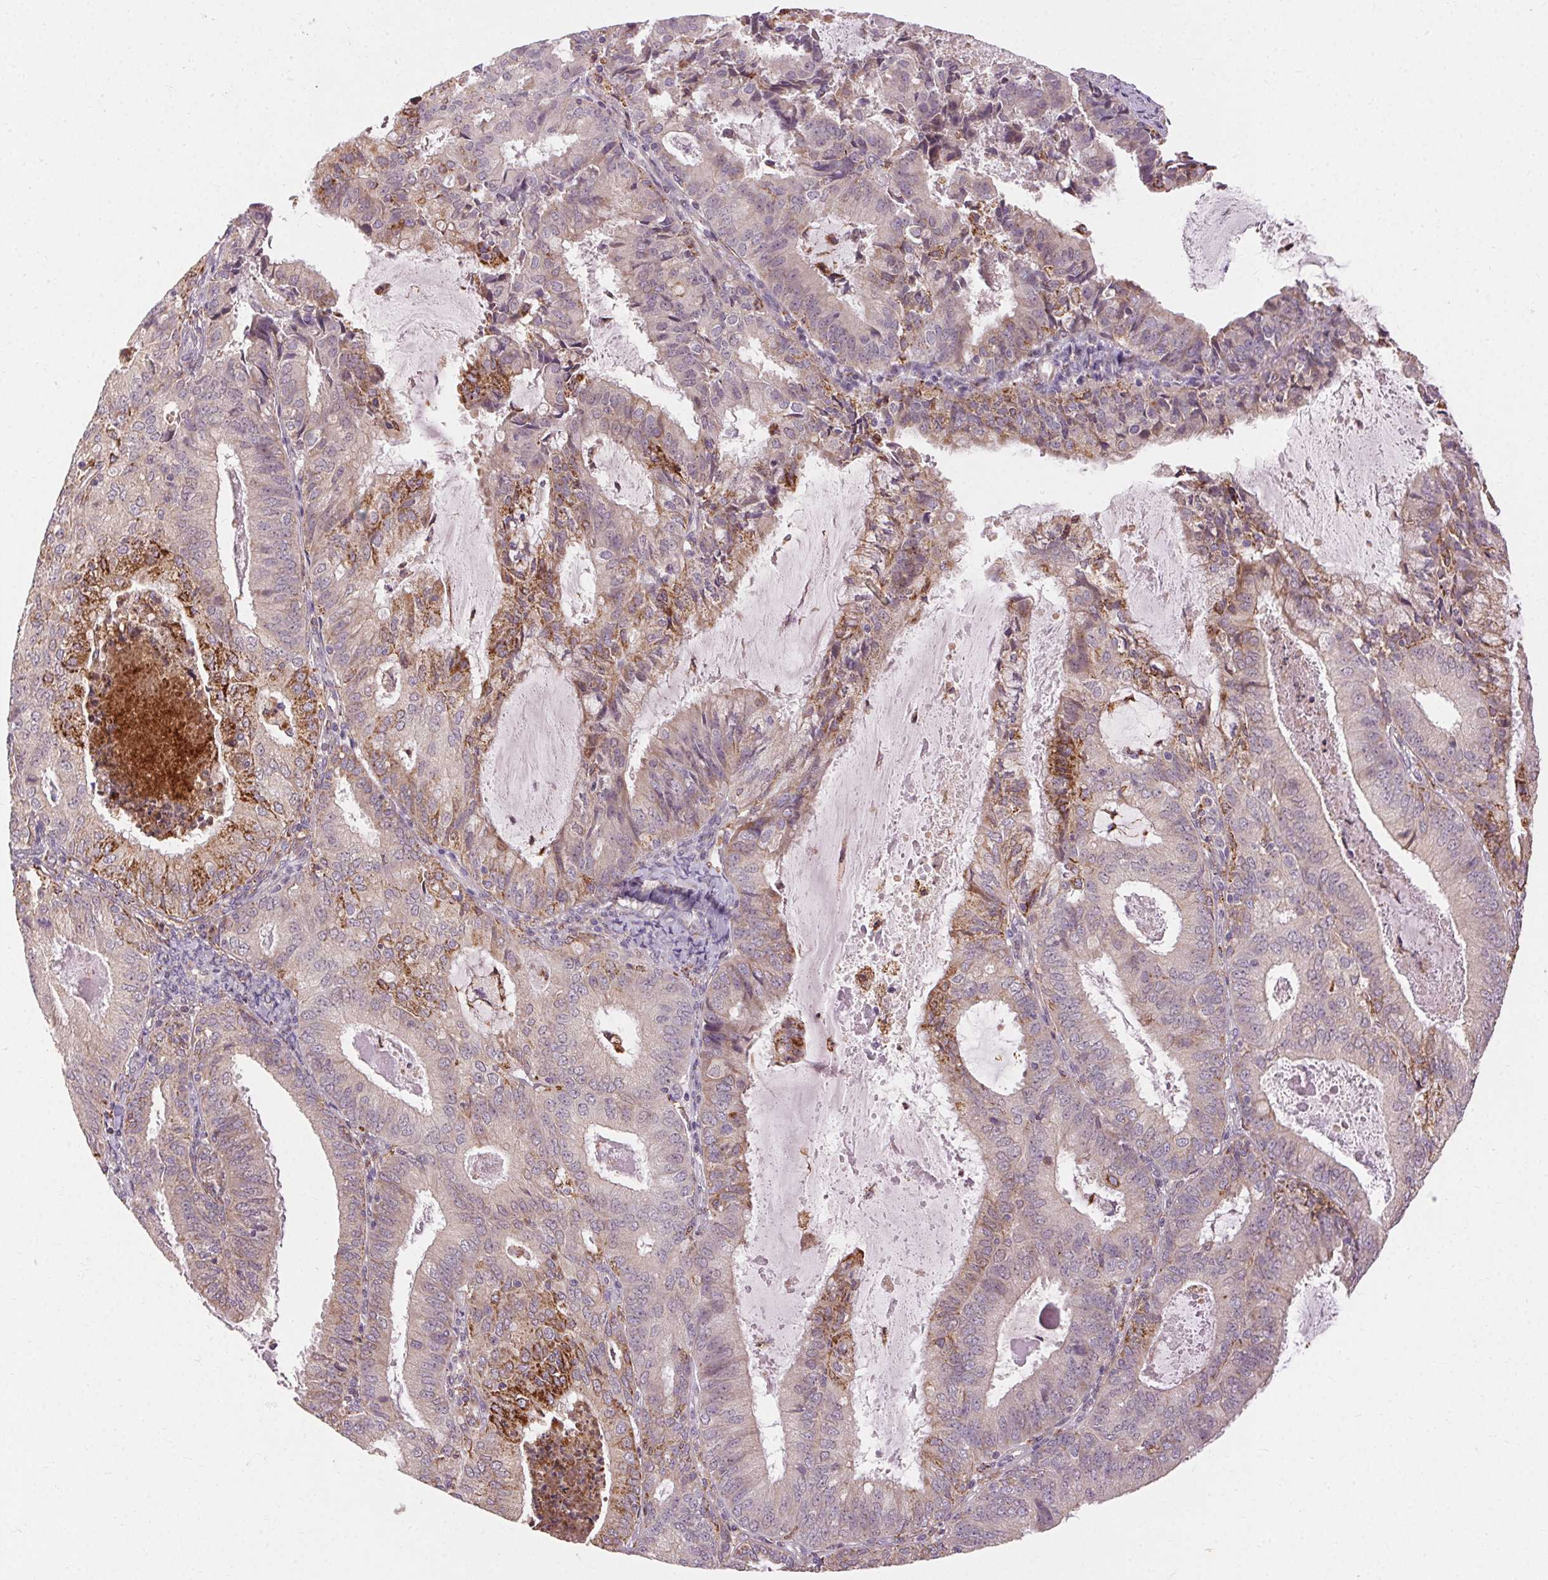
{"staining": {"intensity": "strong", "quantity": "<25%", "location": "cytoplasmic/membranous"}, "tissue": "endometrial cancer", "cell_type": "Tumor cells", "image_type": "cancer", "snomed": [{"axis": "morphology", "description": "Adenocarcinoma, NOS"}, {"axis": "topography", "description": "Endometrium"}], "caption": "Protein staining shows strong cytoplasmic/membranous staining in about <25% of tumor cells in endometrial cancer (adenocarcinoma).", "gene": "REP15", "patient": {"sex": "female", "age": 57}}